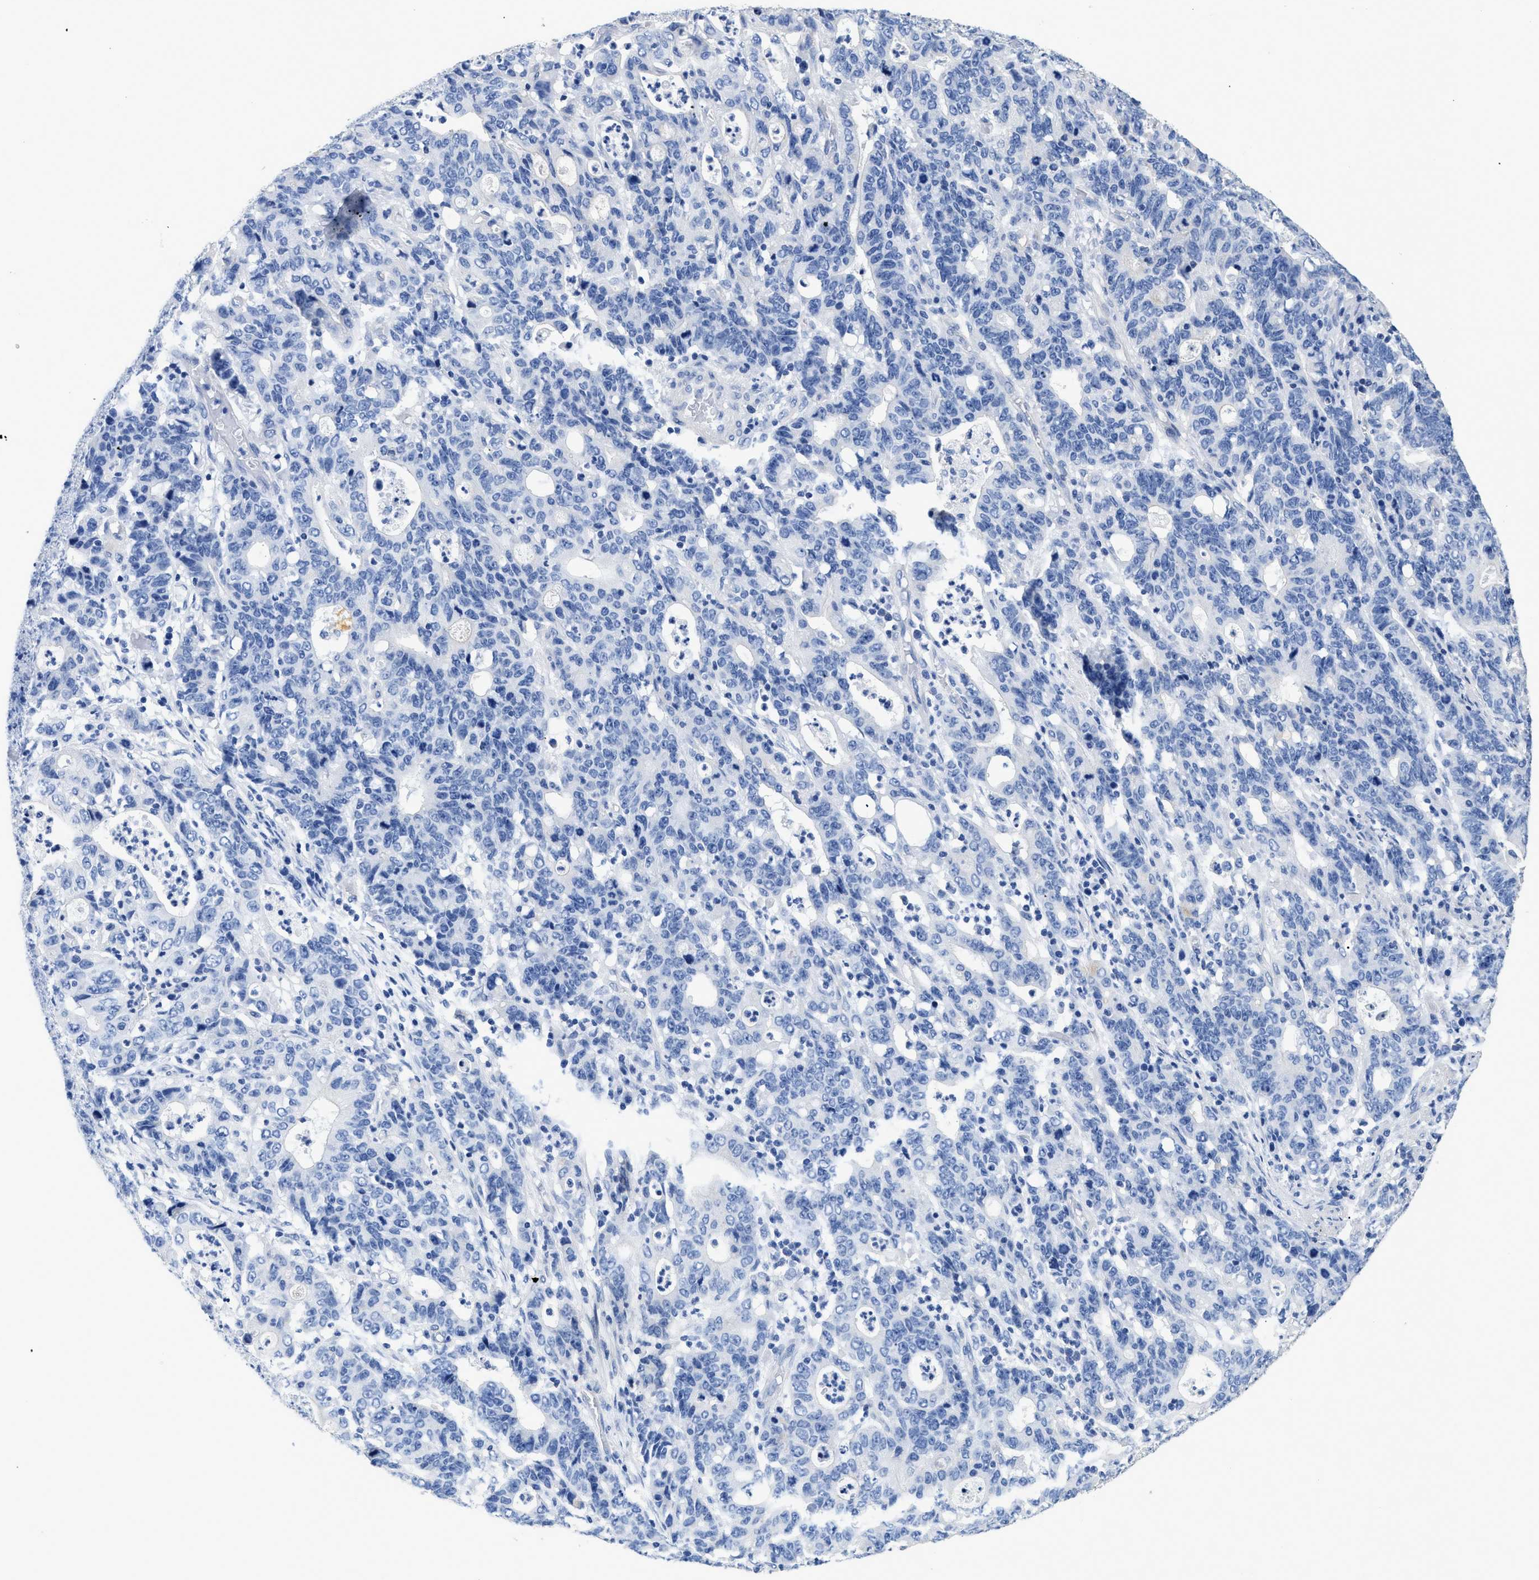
{"staining": {"intensity": "negative", "quantity": "none", "location": "none"}, "tissue": "stomach cancer", "cell_type": "Tumor cells", "image_type": "cancer", "snomed": [{"axis": "morphology", "description": "Adenocarcinoma, NOS"}, {"axis": "topography", "description": "Stomach, upper"}], "caption": "IHC of stomach cancer (adenocarcinoma) demonstrates no expression in tumor cells.", "gene": "DLC1", "patient": {"sex": "male", "age": 69}}